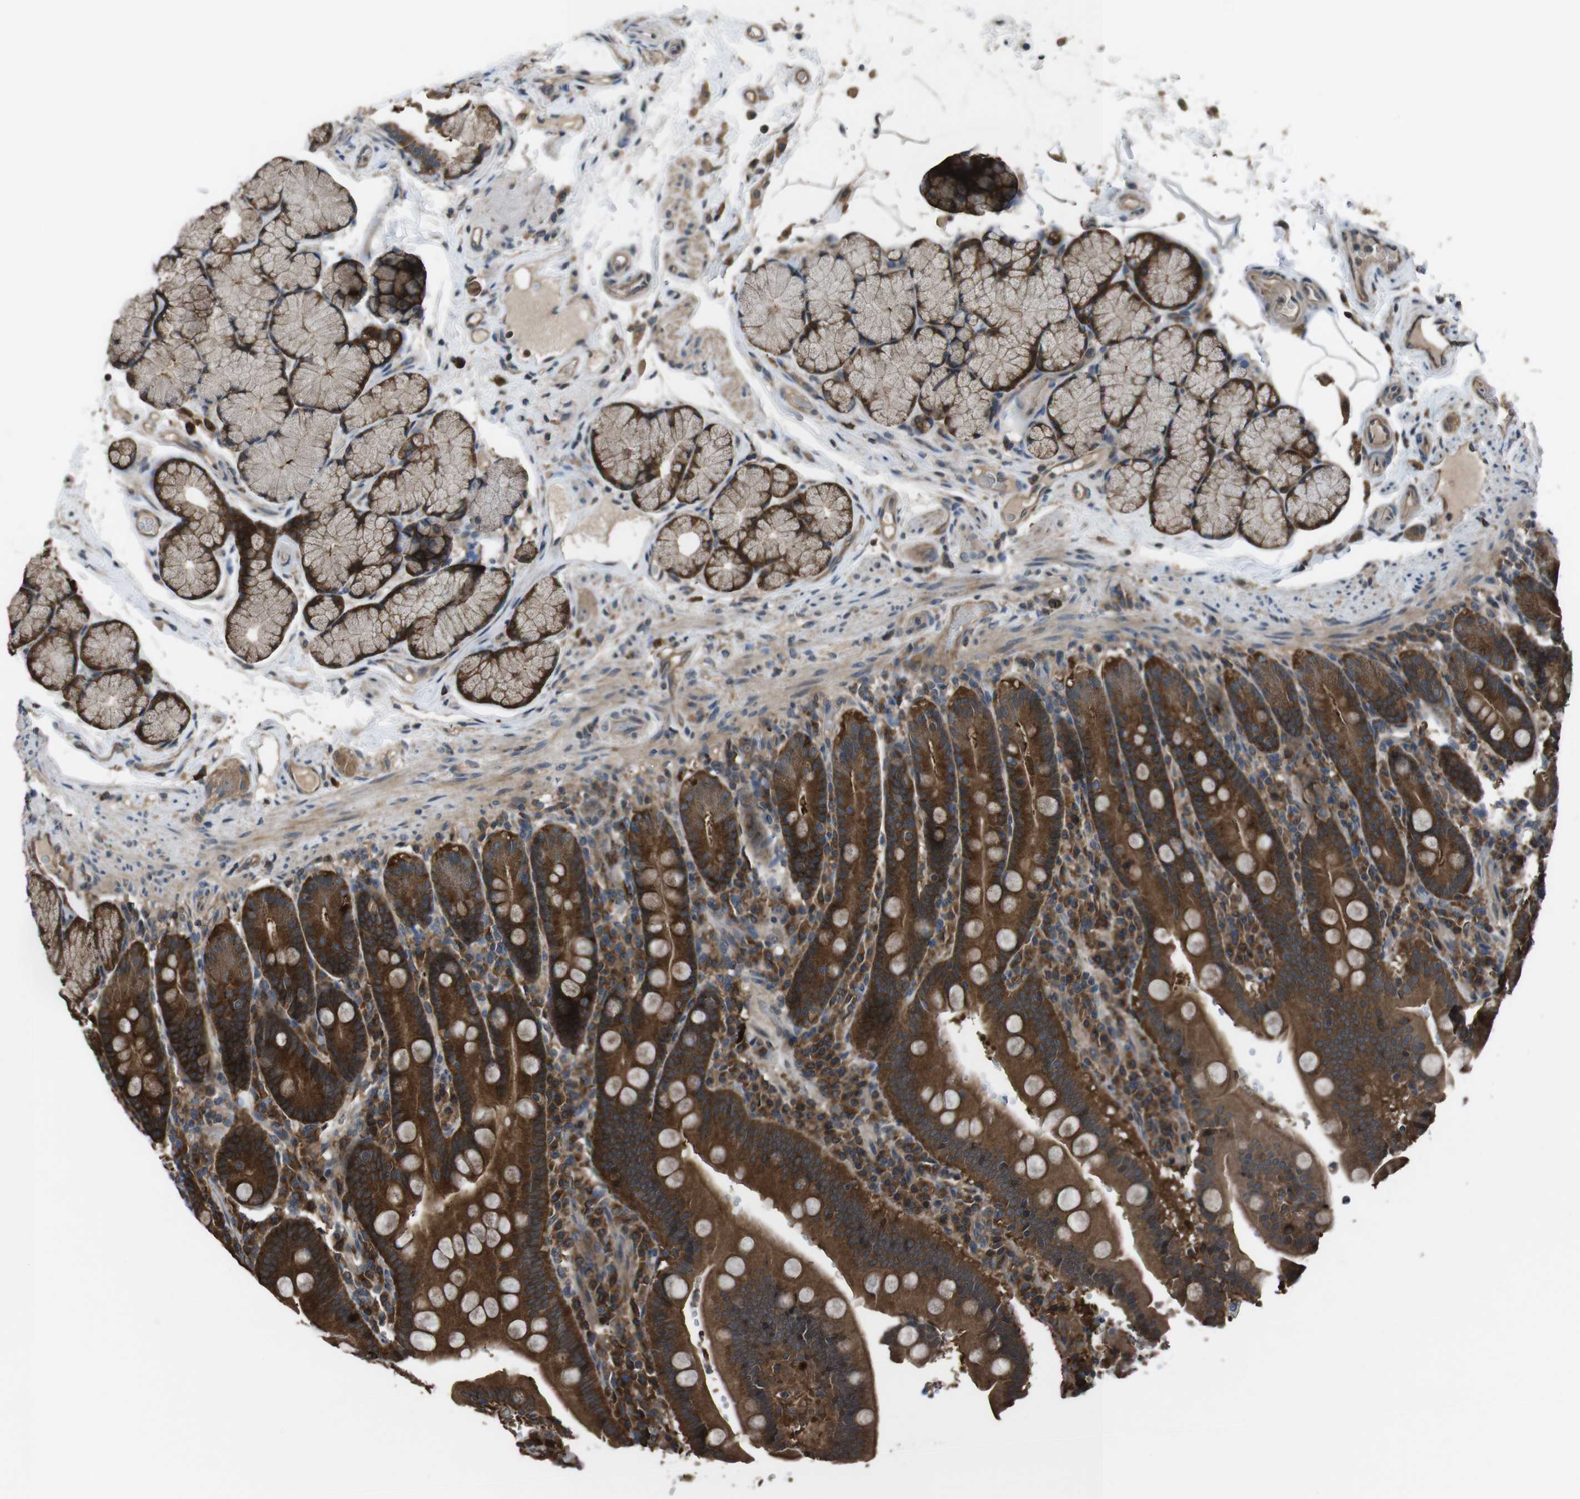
{"staining": {"intensity": "strong", "quantity": ">75%", "location": "cytoplasmic/membranous"}, "tissue": "duodenum", "cell_type": "Glandular cells", "image_type": "normal", "snomed": [{"axis": "morphology", "description": "Normal tissue, NOS"}, {"axis": "topography", "description": "Small intestine, NOS"}], "caption": "Immunohistochemistry image of unremarkable duodenum: duodenum stained using IHC reveals high levels of strong protein expression localized specifically in the cytoplasmic/membranous of glandular cells, appearing as a cytoplasmic/membranous brown color.", "gene": "SLC22A23", "patient": {"sex": "female", "age": 71}}